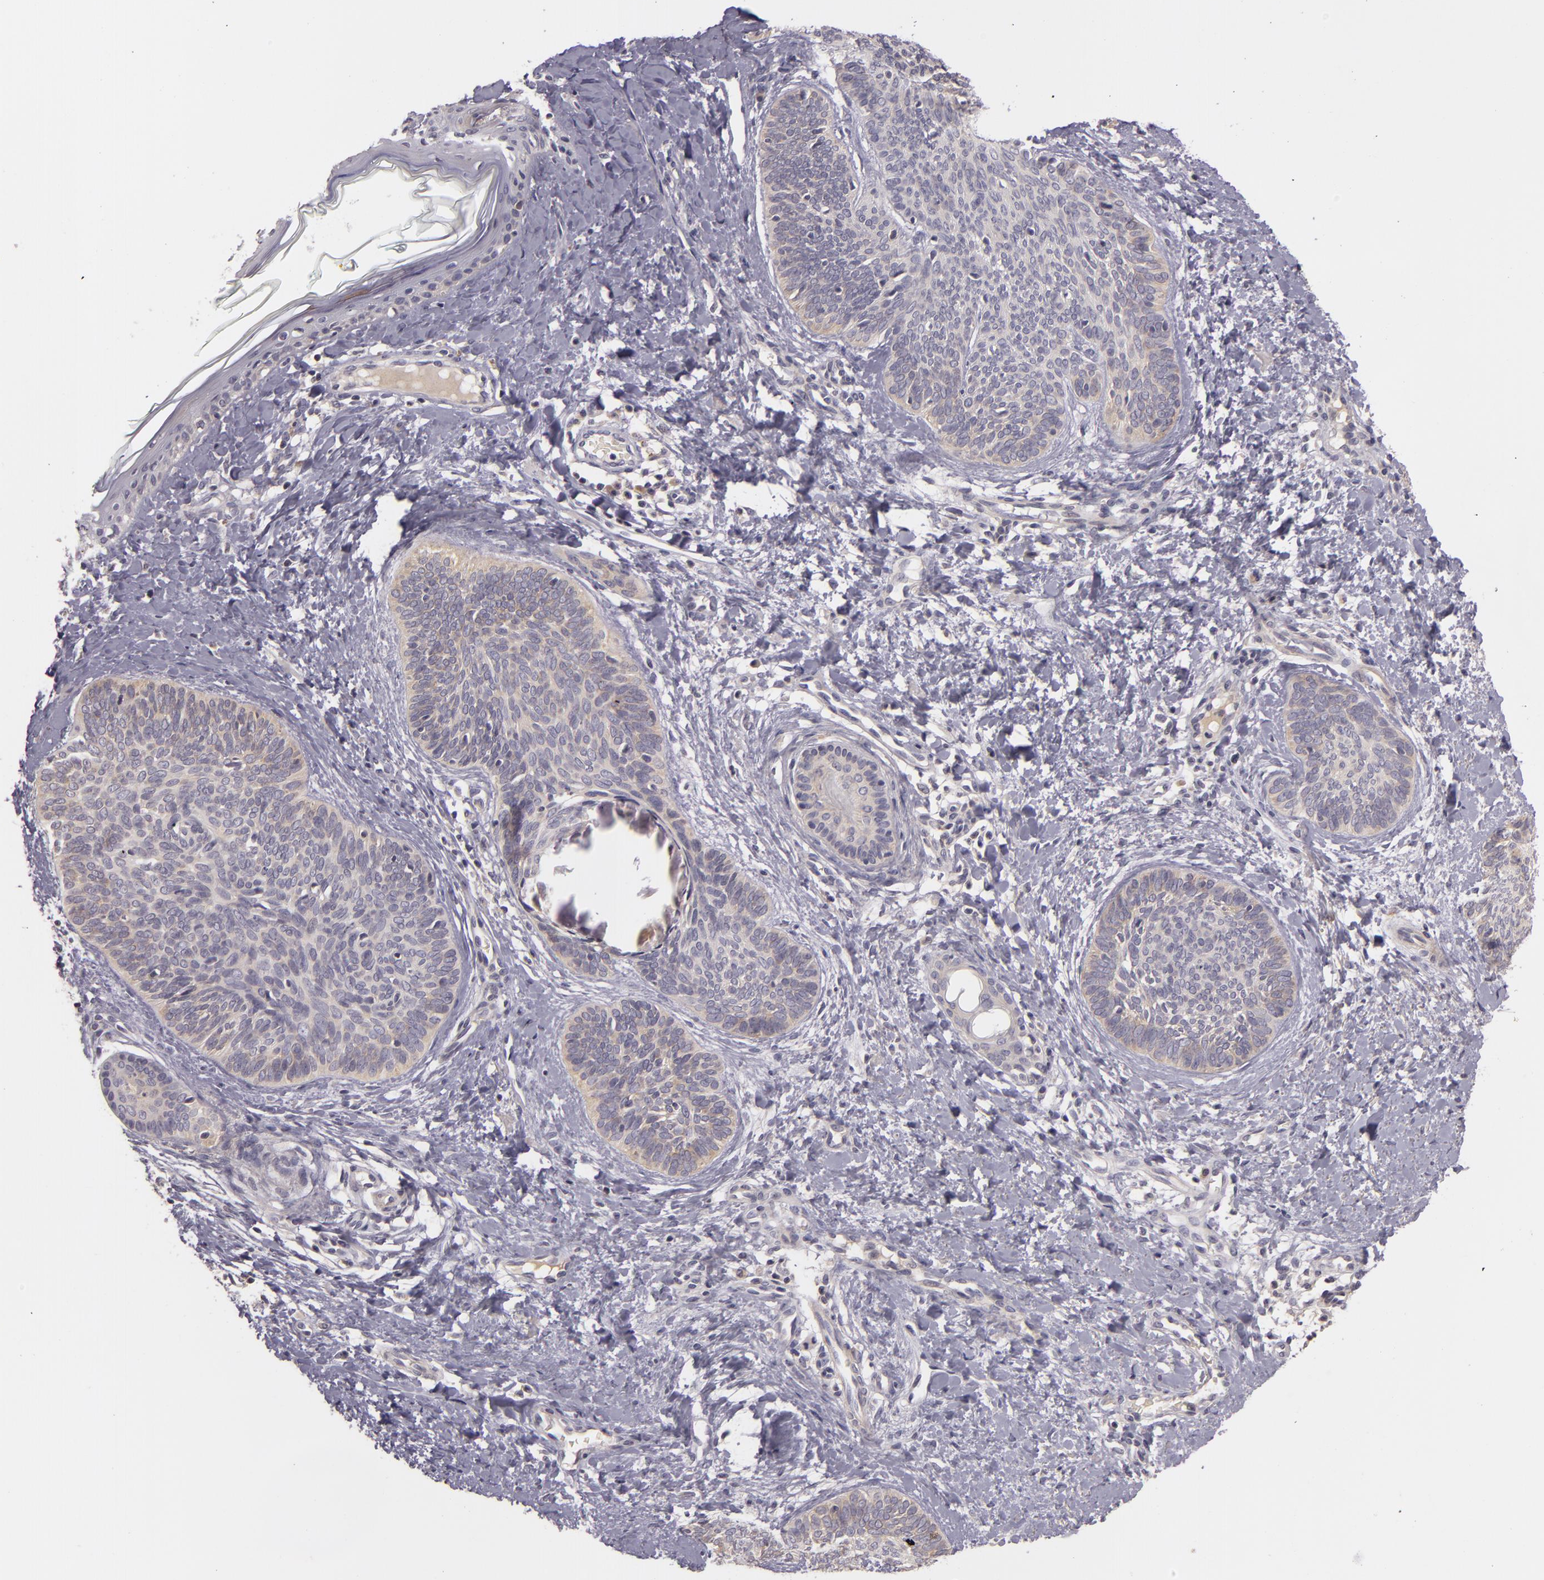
{"staining": {"intensity": "weak", "quantity": "<25%", "location": "cytoplasmic/membranous"}, "tissue": "skin cancer", "cell_type": "Tumor cells", "image_type": "cancer", "snomed": [{"axis": "morphology", "description": "Basal cell carcinoma"}, {"axis": "topography", "description": "Skin"}], "caption": "A photomicrograph of basal cell carcinoma (skin) stained for a protein displays no brown staining in tumor cells. (DAB (3,3'-diaminobenzidine) immunohistochemistry (IHC) with hematoxylin counter stain).", "gene": "RALGAPA1", "patient": {"sex": "female", "age": 81}}